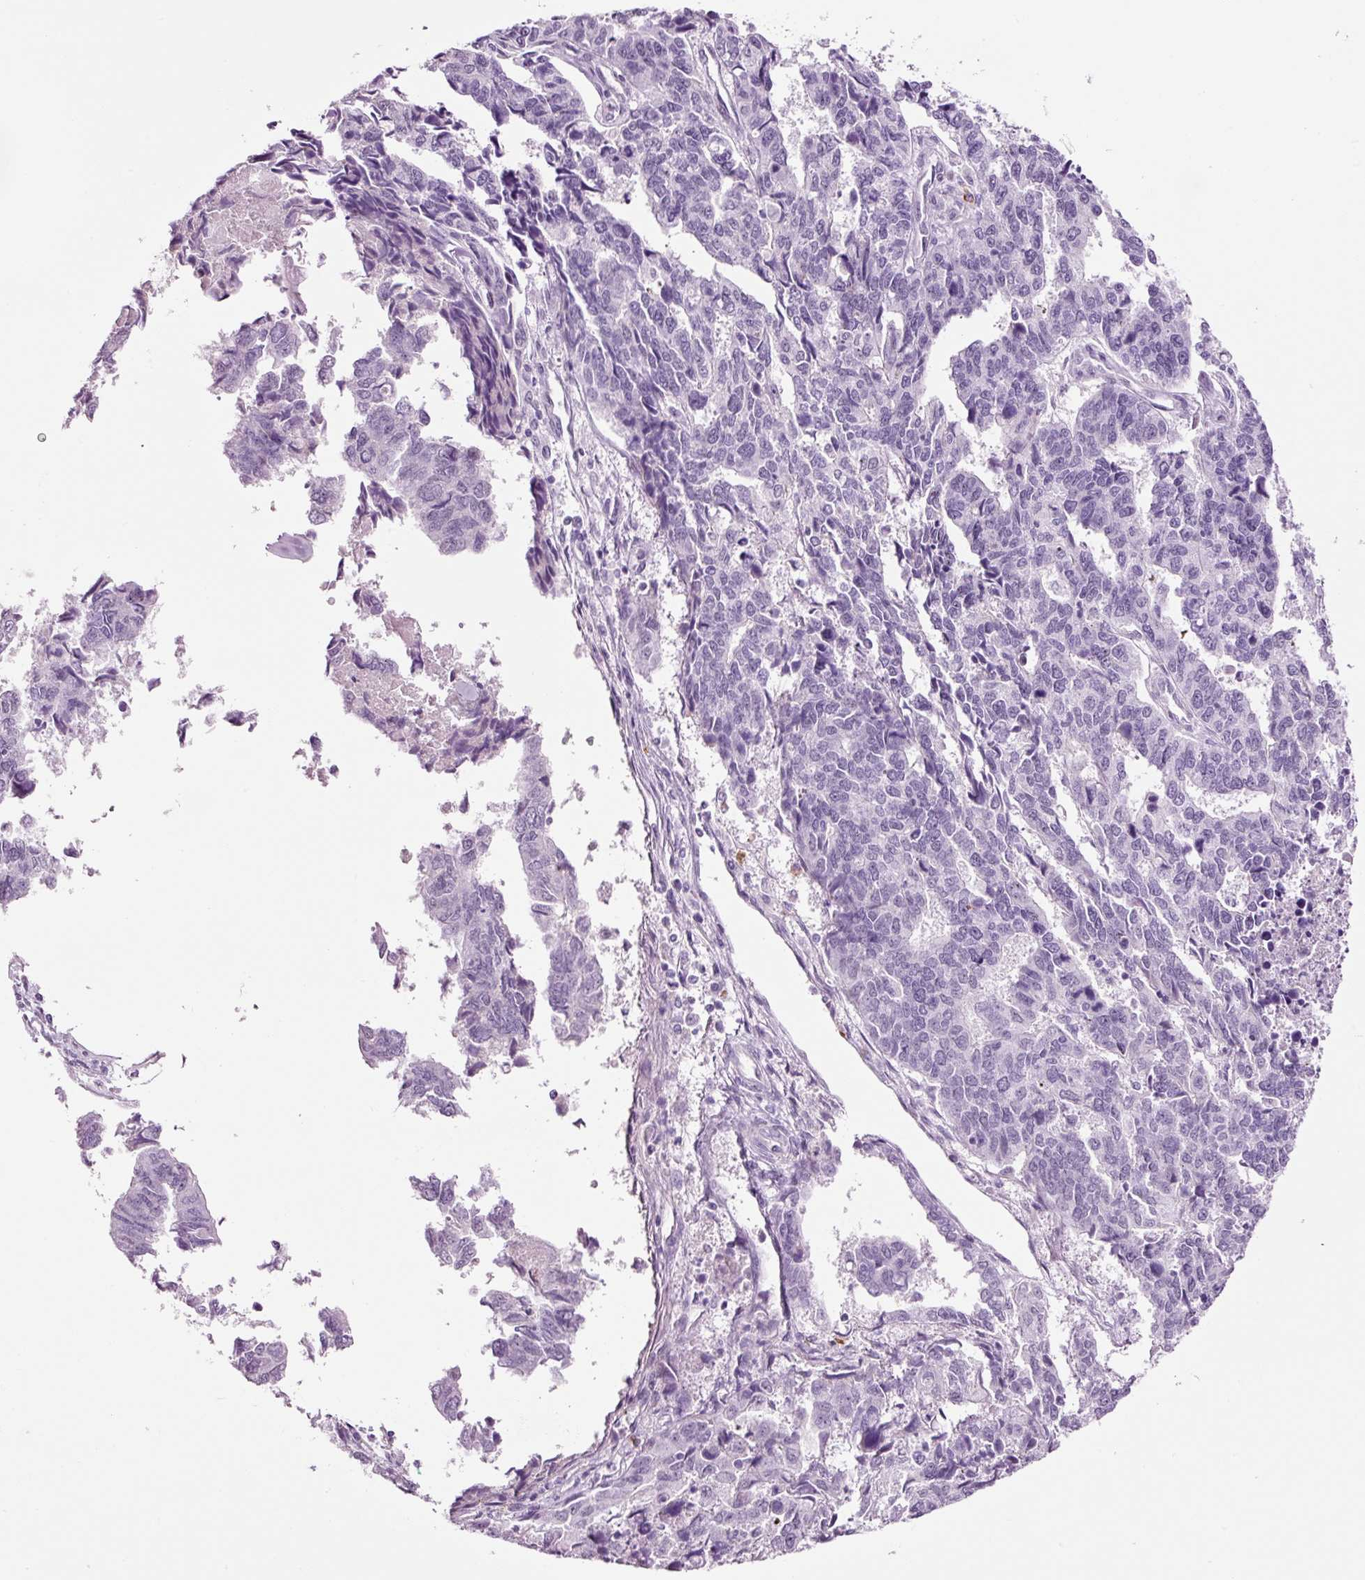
{"staining": {"intensity": "negative", "quantity": "none", "location": "none"}, "tissue": "endometrial cancer", "cell_type": "Tumor cells", "image_type": "cancer", "snomed": [{"axis": "morphology", "description": "Adenocarcinoma, NOS"}, {"axis": "topography", "description": "Endometrium"}], "caption": "IHC photomicrograph of adenocarcinoma (endometrial) stained for a protein (brown), which displays no positivity in tumor cells.", "gene": "KLF1", "patient": {"sex": "female", "age": 73}}